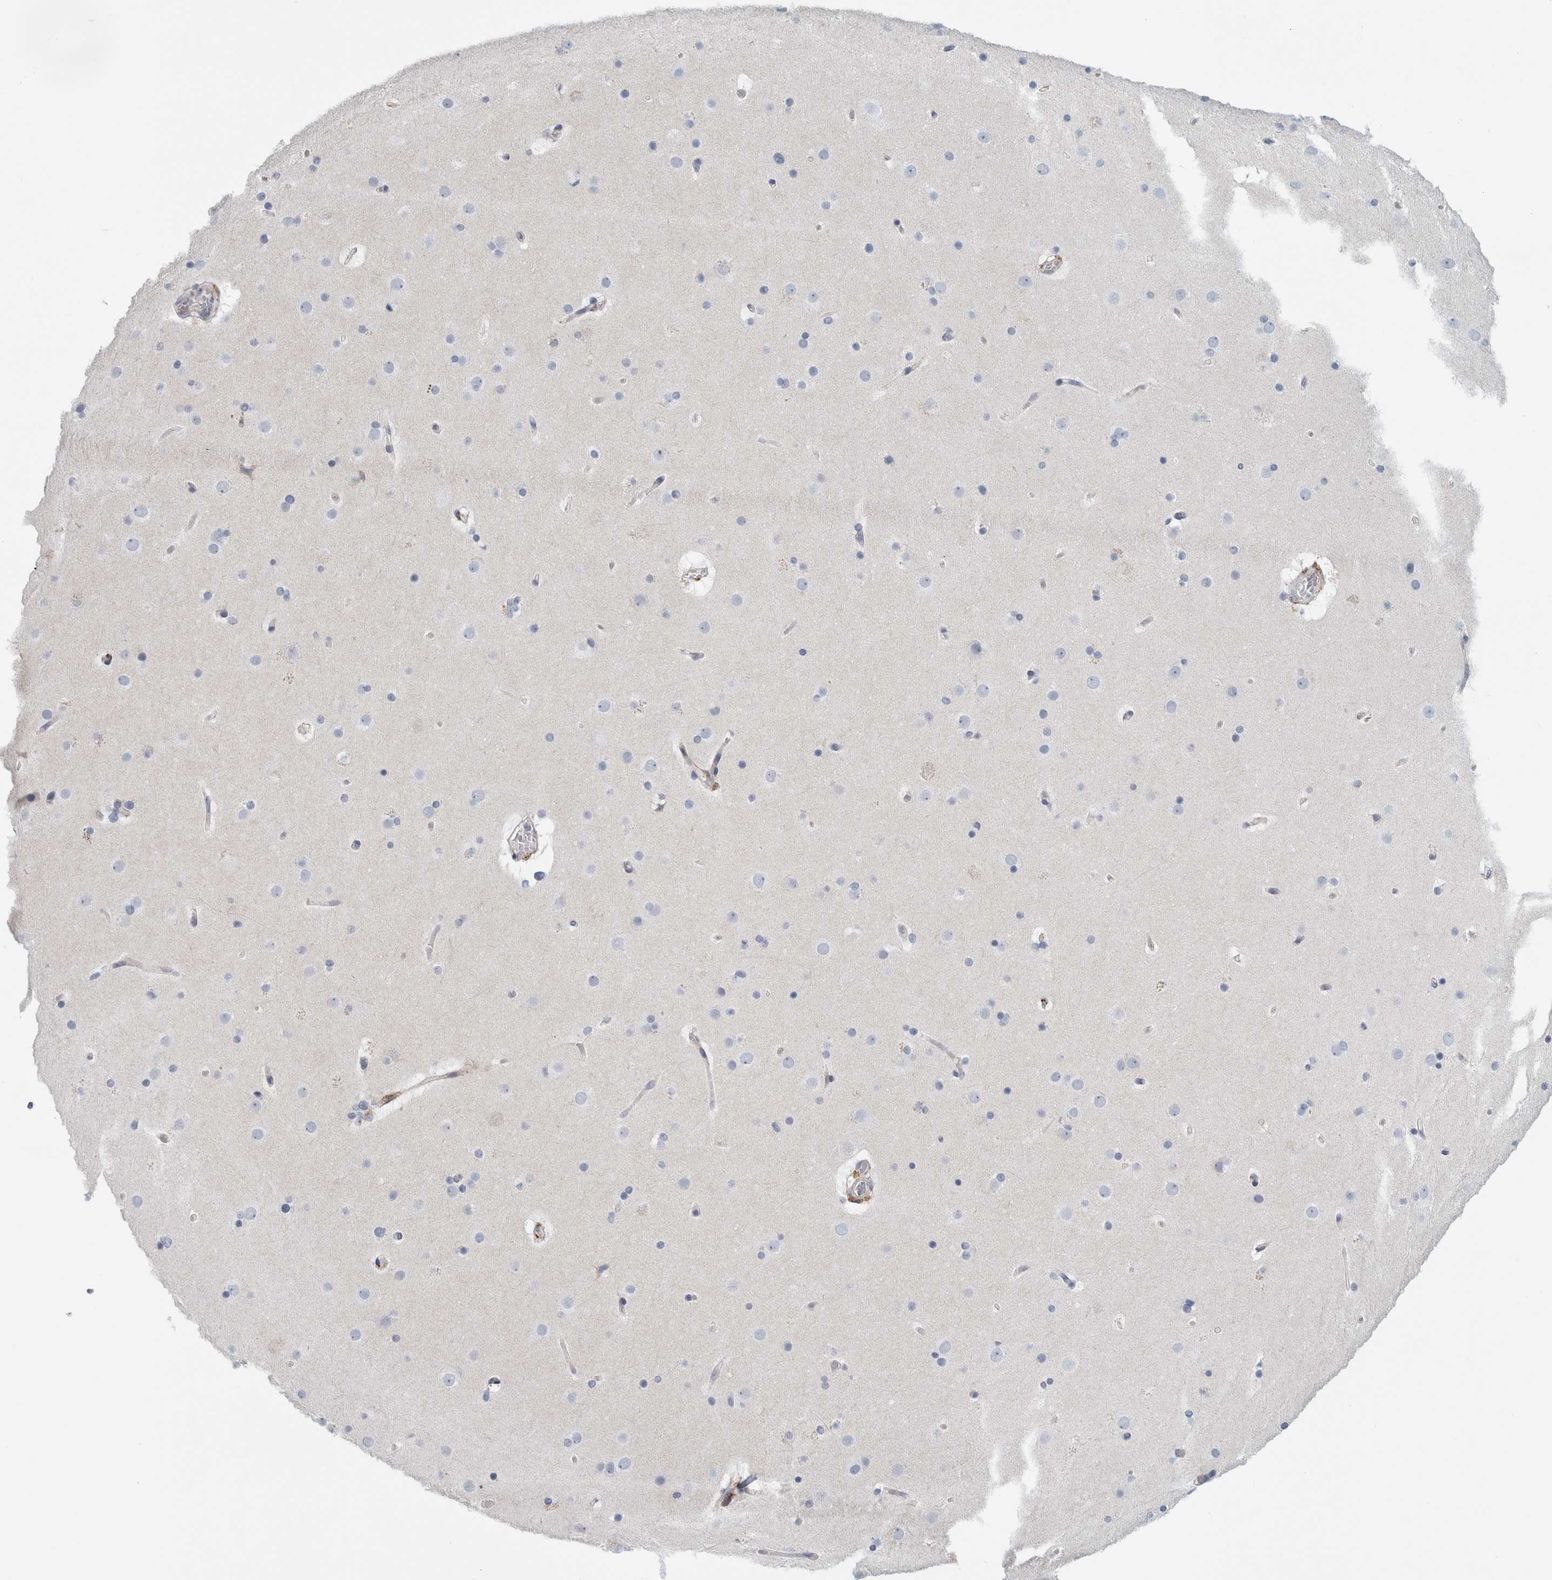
{"staining": {"intensity": "negative", "quantity": "none", "location": "none"}, "tissue": "cerebral cortex", "cell_type": "Endothelial cells", "image_type": "normal", "snomed": [{"axis": "morphology", "description": "Normal tissue, NOS"}, {"axis": "topography", "description": "Cerebral cortex"}], "caption": "Immunohistochemical staining of normal human cerebral cortex demonstrates no significant expression in endothelial cells. (Stains: DAB (3,3'-diaminobenzidine) immunohistochemistry (IHC) with hematoxylin counter stain, Microscopy: brightfield microscopy at high magnification).", "gene": "B3GNT3", "patient": {"sex": "male", "age": 57}}